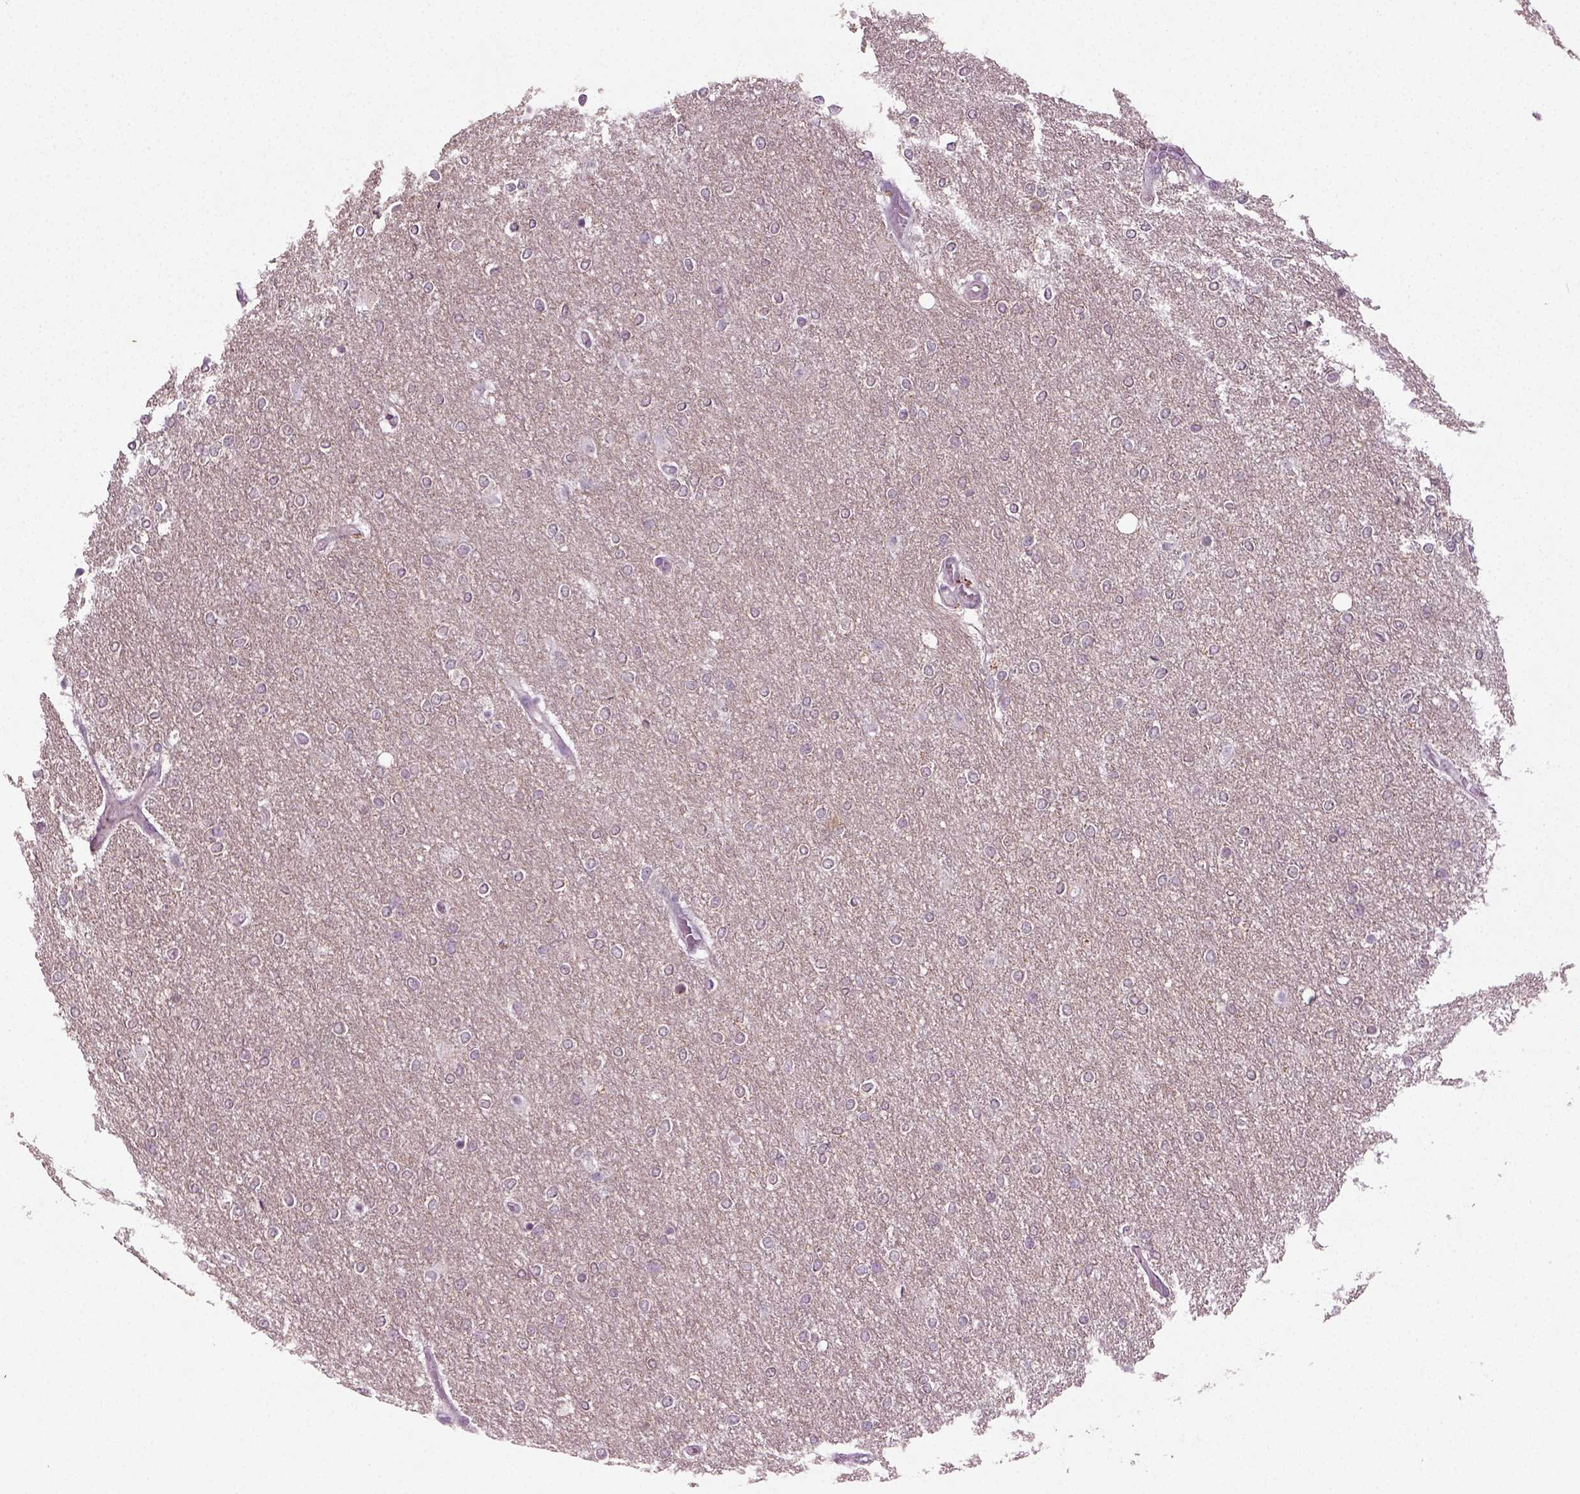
{"staining": {"intensity": "negative", "quantity": "none", "location": "none"}, "tissue": "glioma", "cell_type": "Tumor cells", "image_type": "cancer", "snomed": [{"axis": "morphology", "description": "Glioma, malignant, High grade"}, {"axis": "topography", "description": "Brain"}], "caption": "High-grade glioma (malignant) was stained to show a protein in brown. There is no significant expression in tumor cells.", "gene": "SYNGAP1", "patient": {"sex": "female", "age": 61}}